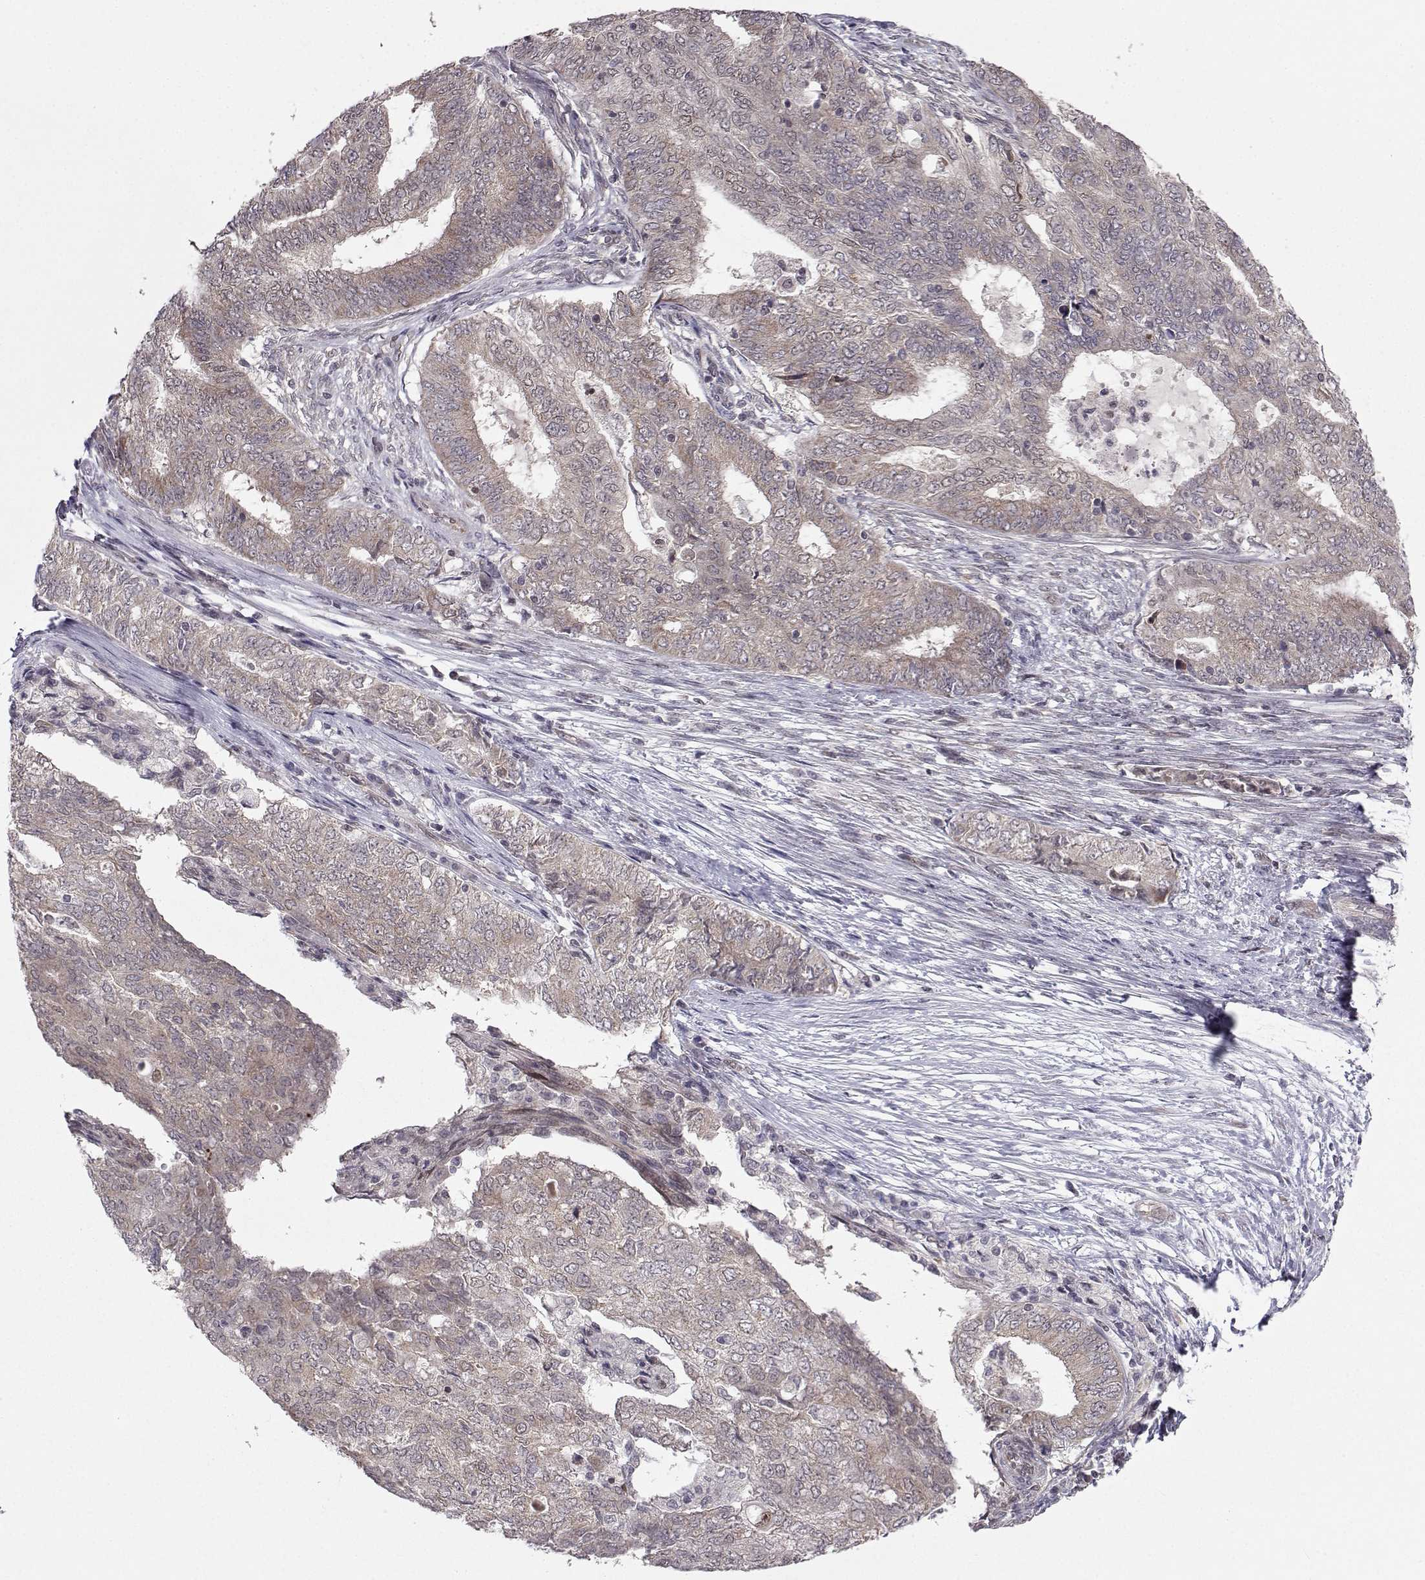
{"staining": {"intensity": "weak", "quantity": "25%-75%", "location": "cytoplasmic/membranous"}, "tissue": "endometrial cancer", "cell_type": "Tumor cells", "image_type": "cancer", "snomed": [{"axis": "morphology", "description": "Adenocarcinoma, NOS"}, {"axis": "topography", "description": "Endometrium"}], "caption": "This image displays endometrial cancer stained with immunohistochemistry (IHC) to label a protein in brown. The cytoplasmic/membranous of tumor cells show weak positivity for the protein. Nuclei are counter-stained blue.", "gene": "PKN2", "patient": {"sex": "female", "age": 62}}